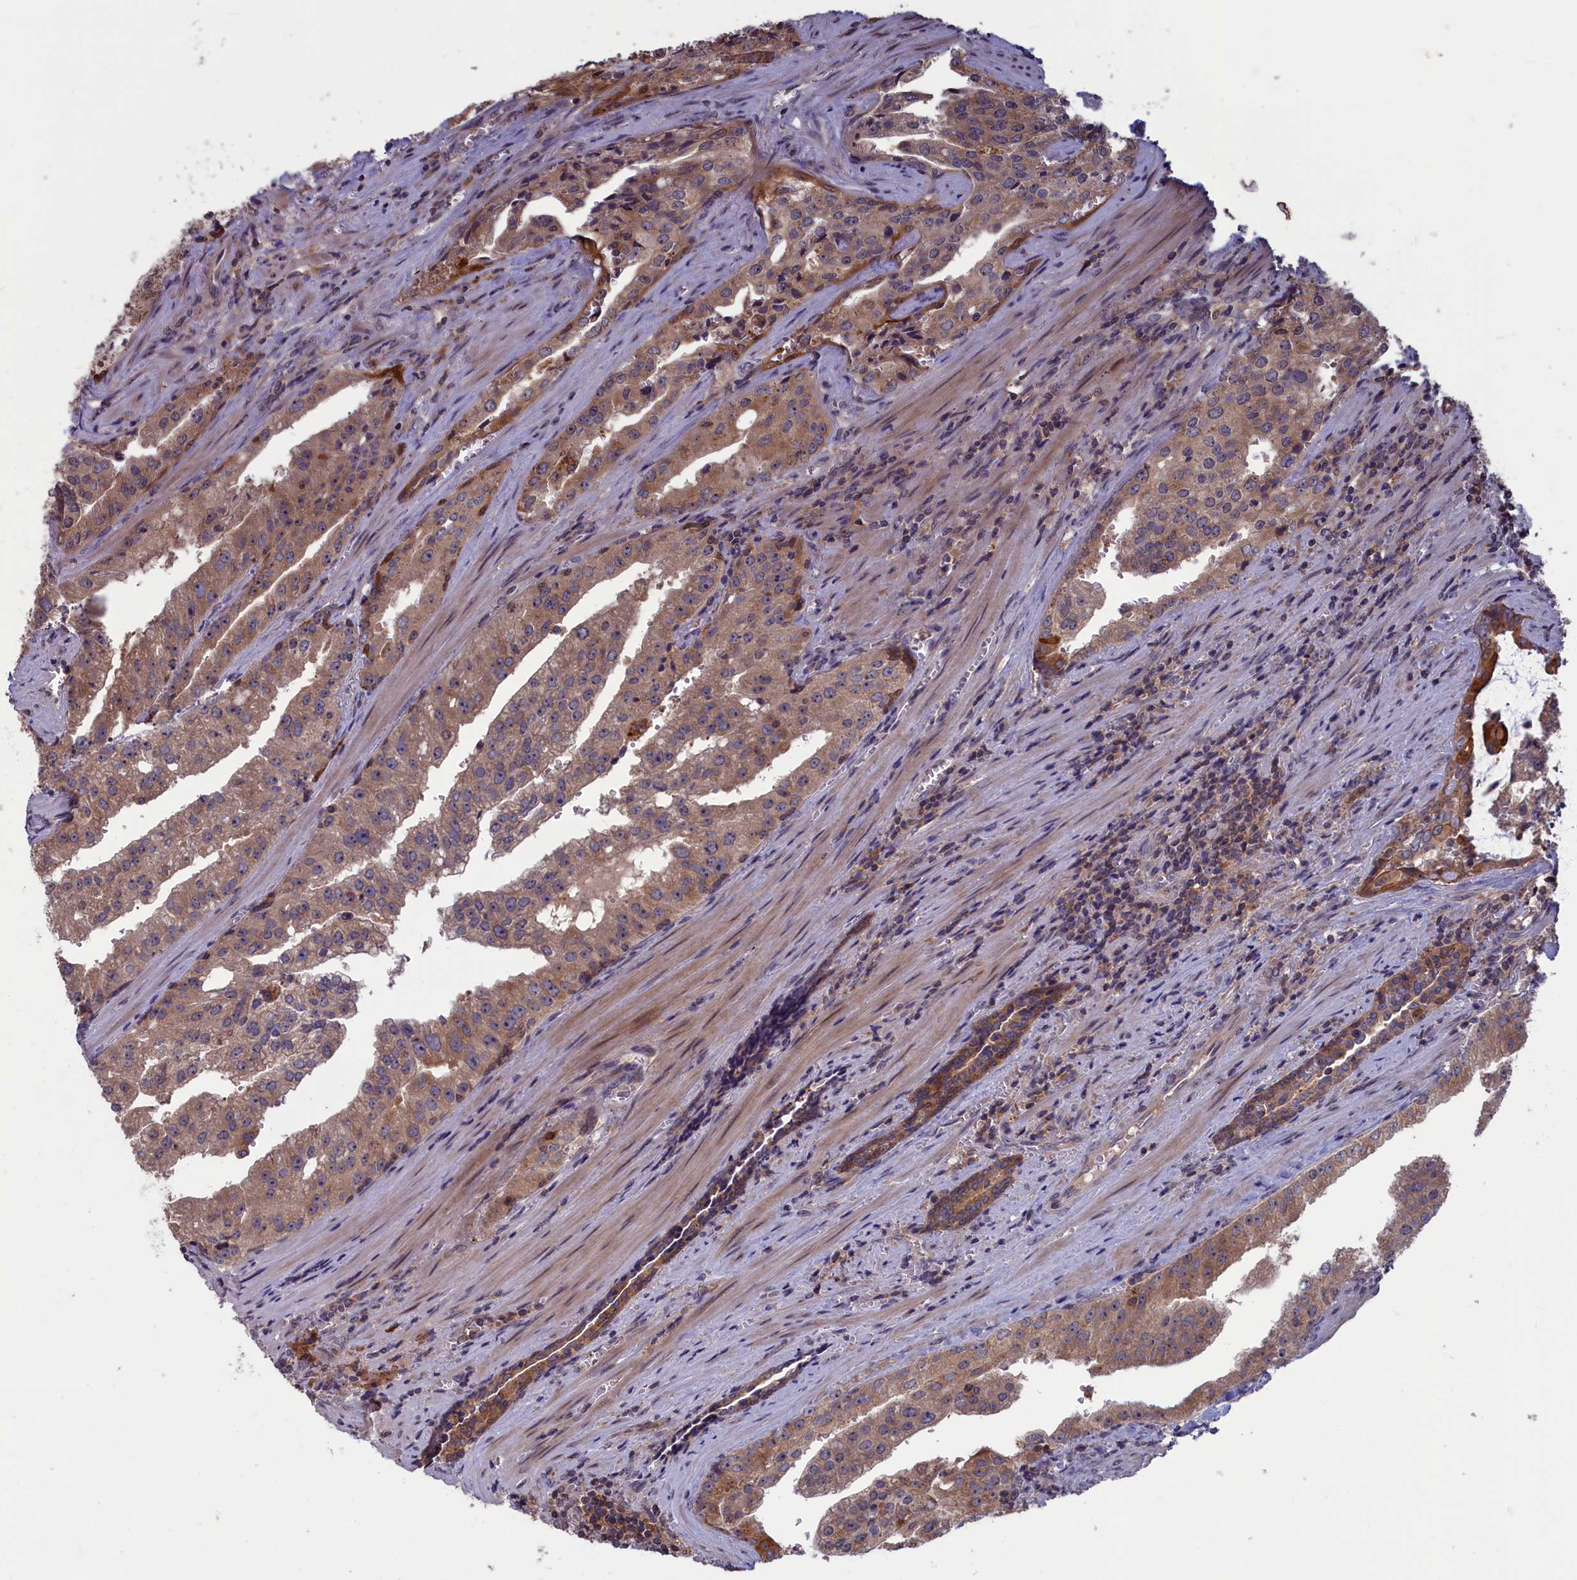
{"staining": {"intensity": "moderate", "quantity": "25%-75%", "location": "cytoplasmic/membranous"}, "tissue": "prostate cancer", "cell_type": "Tumor cells", "image_type": "cancer", "snomed": [{"axis": "morphology", "description": "Adenocarcinoma, High grade"}, {"axis": "topography", "description": "Prostate"}], "caption": "Prostate cancer (adenocarcinoma (high-grade)) tissue exhibits moderate cytoplasmic/membranous staining in about 25%-75% of tumor cells, visualized by immunohistochemistry.", "gene": "CACTIN", "patient": {"sex": "male", "age": 68}}